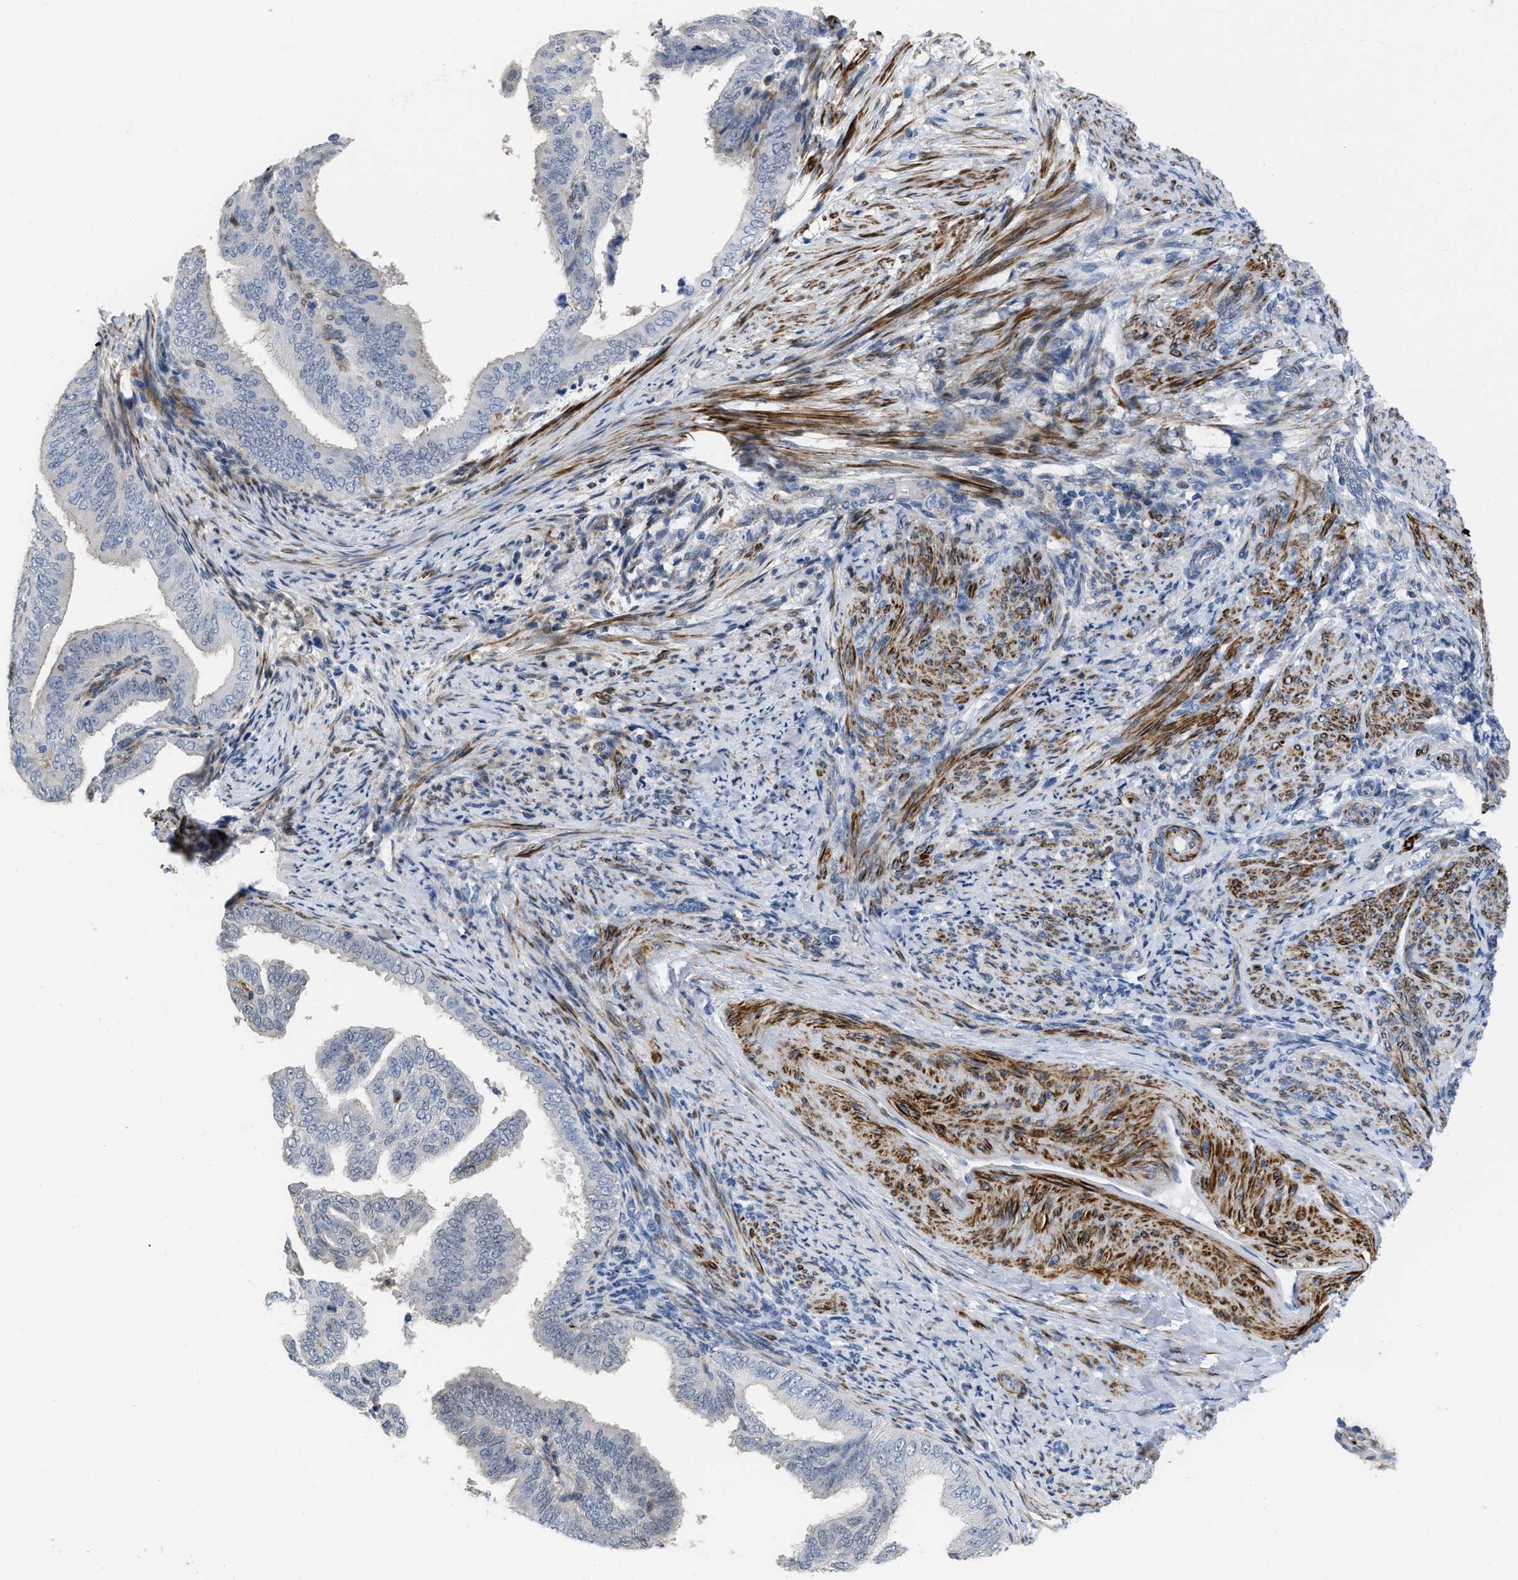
{"staining": {"intensity": "negative", "quantity": "none", "location": "none"}, "tissue": "endometrial cancer", "cell_type": "Tumor cells", "image_type": "cancer", "snomed": [{"axis": "morphology", "description": "Adenocarcinoma, NOS"}, {"axis": "topography", "description": "Endometrium"}], "caption": "Photomicrograph shows no protein staining in tumor cells of adenocarcinoma (endometrial) tissue.", "gene": "PRMT2", "patient": {"sex": "female", "age": 58}}